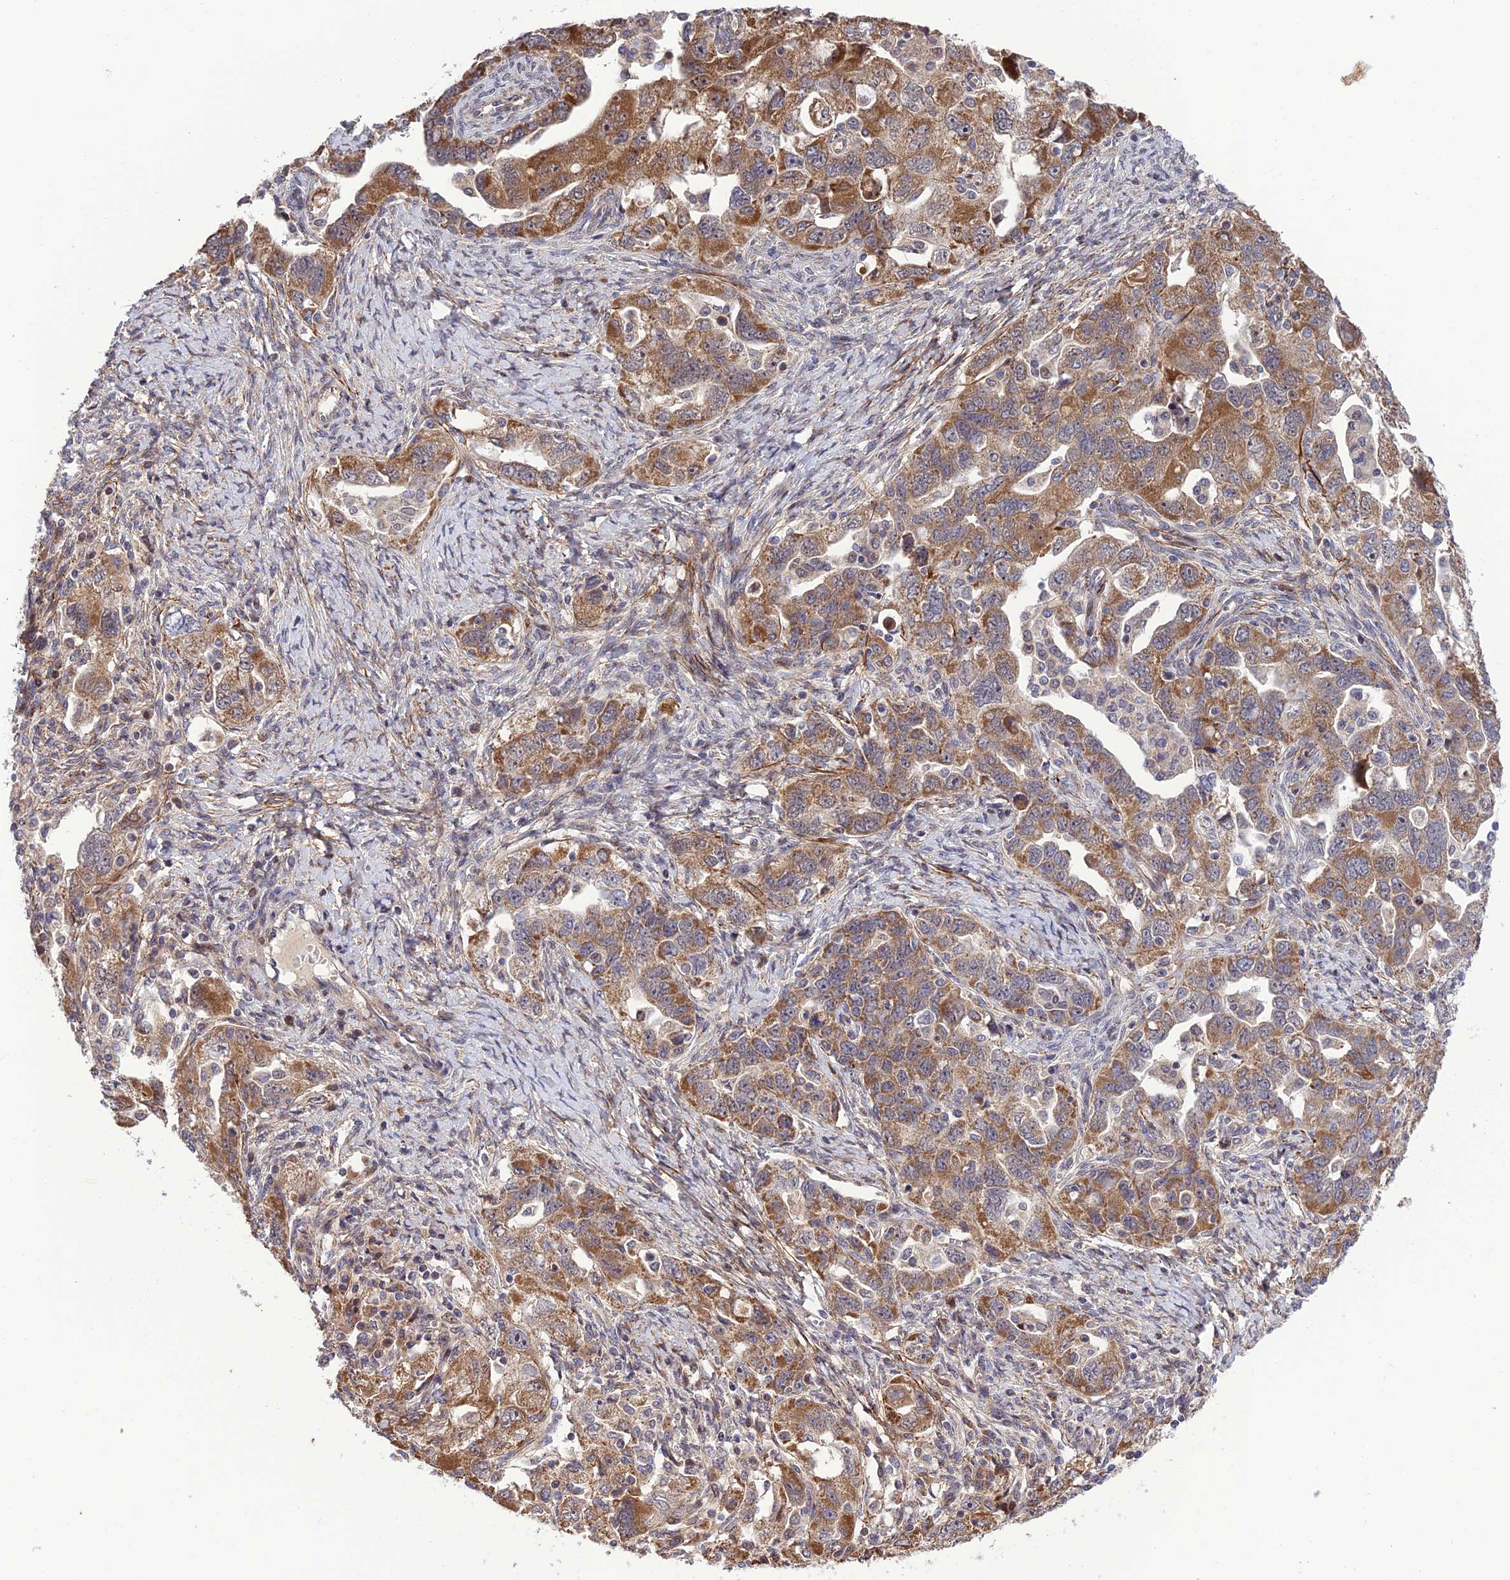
{"staining": {"intensity": "moderate", "quantity": ">75%", "location": "cytoplasmic/membranous"}, "tissue": "ovarian cancer", "cell_type": "Tumor cells", "image_type": "cancer", "snomed": [{"axis": "morphology", "description": "Carcinoma, NOS"}, {"axis": "morphology", "description": "Cystadenocarcinoma, serous, NOS"}, {"axis": "topography", "description": "Ovary"}], "caption": "Tumor cells display moderate cytoplasmic/membranous positivity in approximately >75% of cells in carcinoma (ovarian).", "gene": "PLEKHG2", "patient": {"sex": "female", "age": 69}}